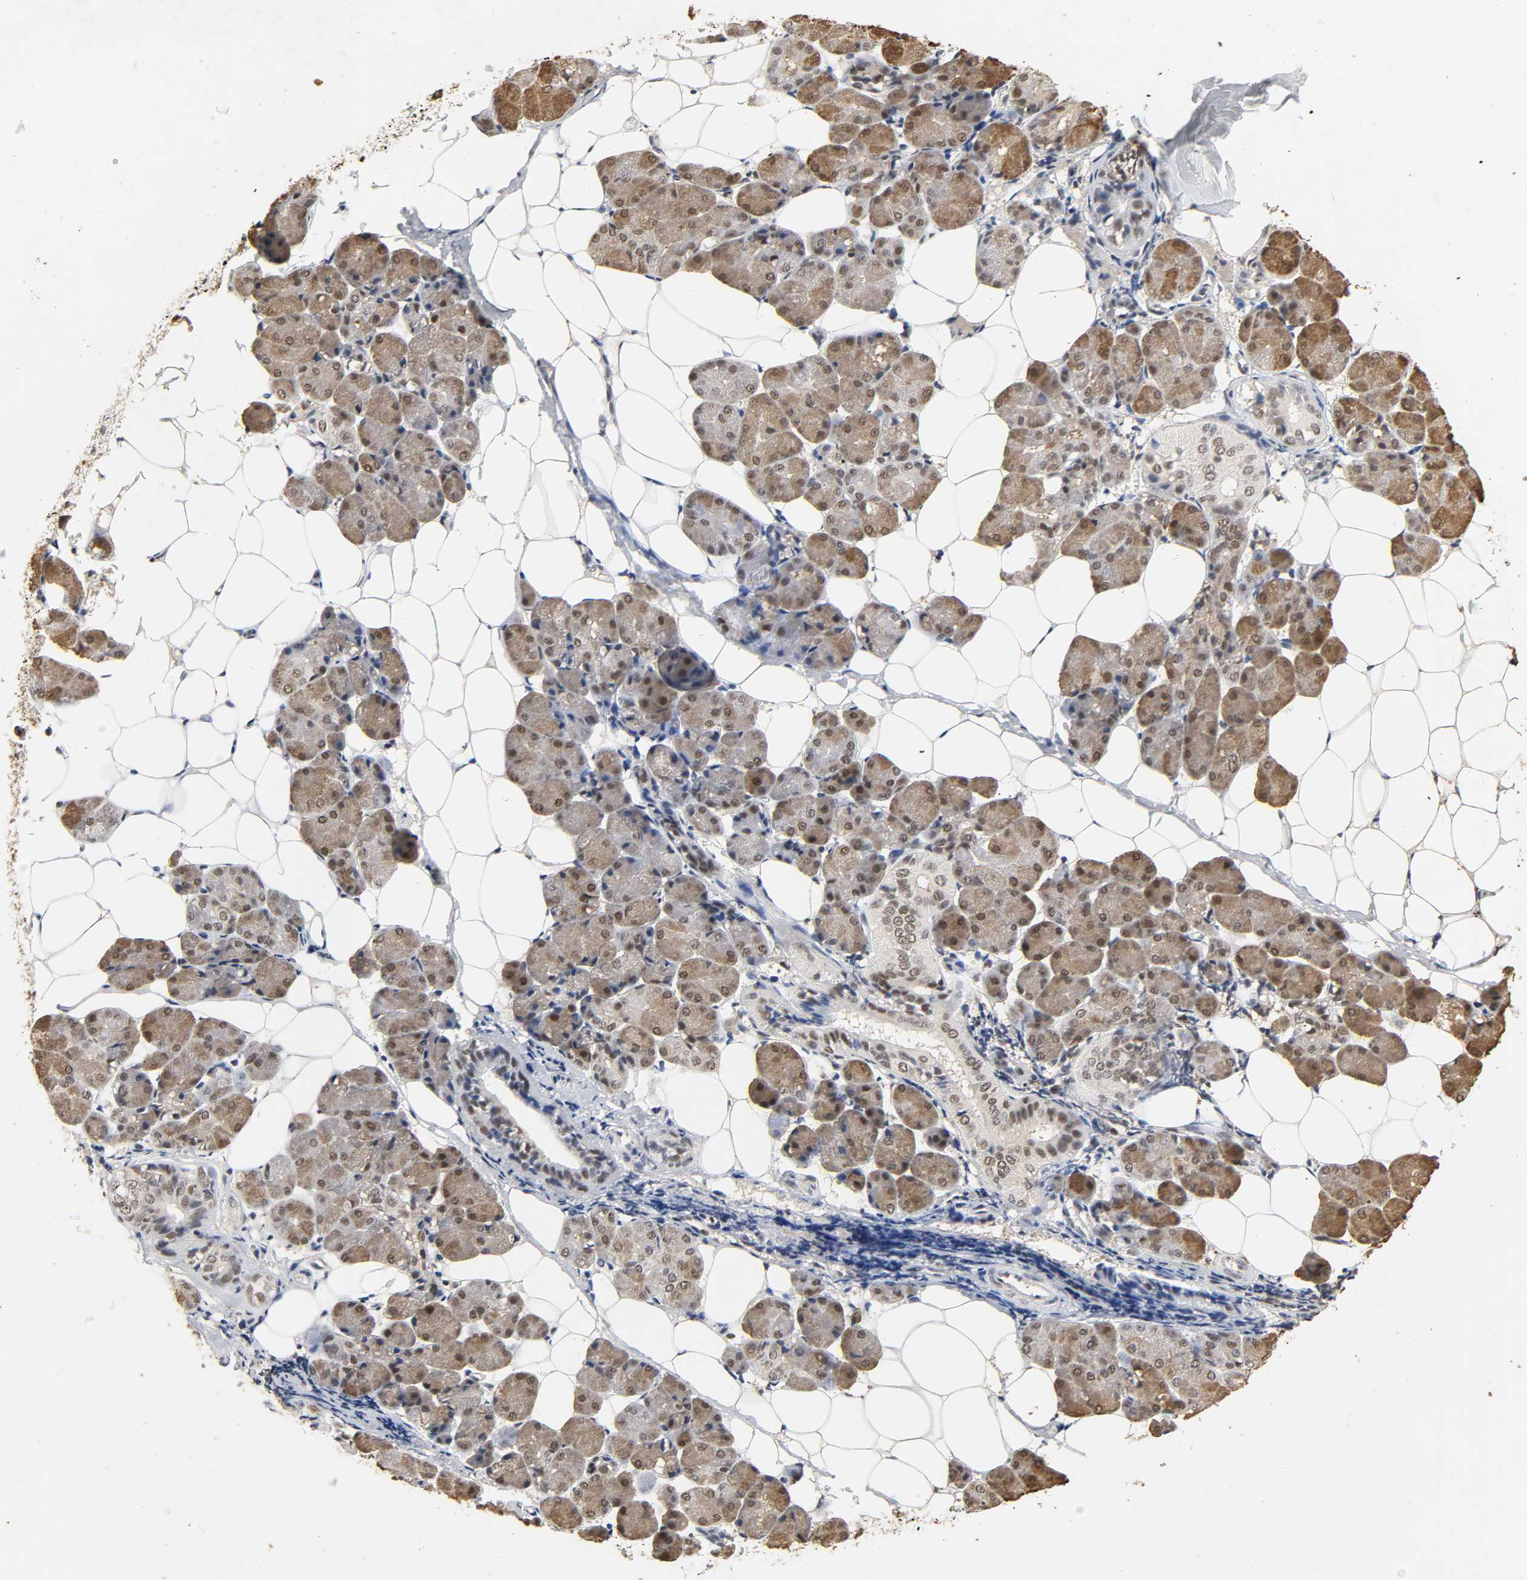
{"staining": {"intensity": "strong", "quantity": ">75%", "location": "cytoplasmic/membranous,nuclear"}, "tissue": "salivary gland", "cell_type": "Glandular cells", "image_type": "normal", "snomed": [{"axis": "morphology", "description": "Normal tissue, NOS"}, {"axis": "morphology", "description": "Adenoma, NOS"}, {"axis": "topography", "description": "Salivary gland"}], "caption": "Human salivary gland stained with a protein marker exhibits strong staining in glandular cells.", "gene": "NCOA6", "patient": {"sex": "female", "age": 32}}